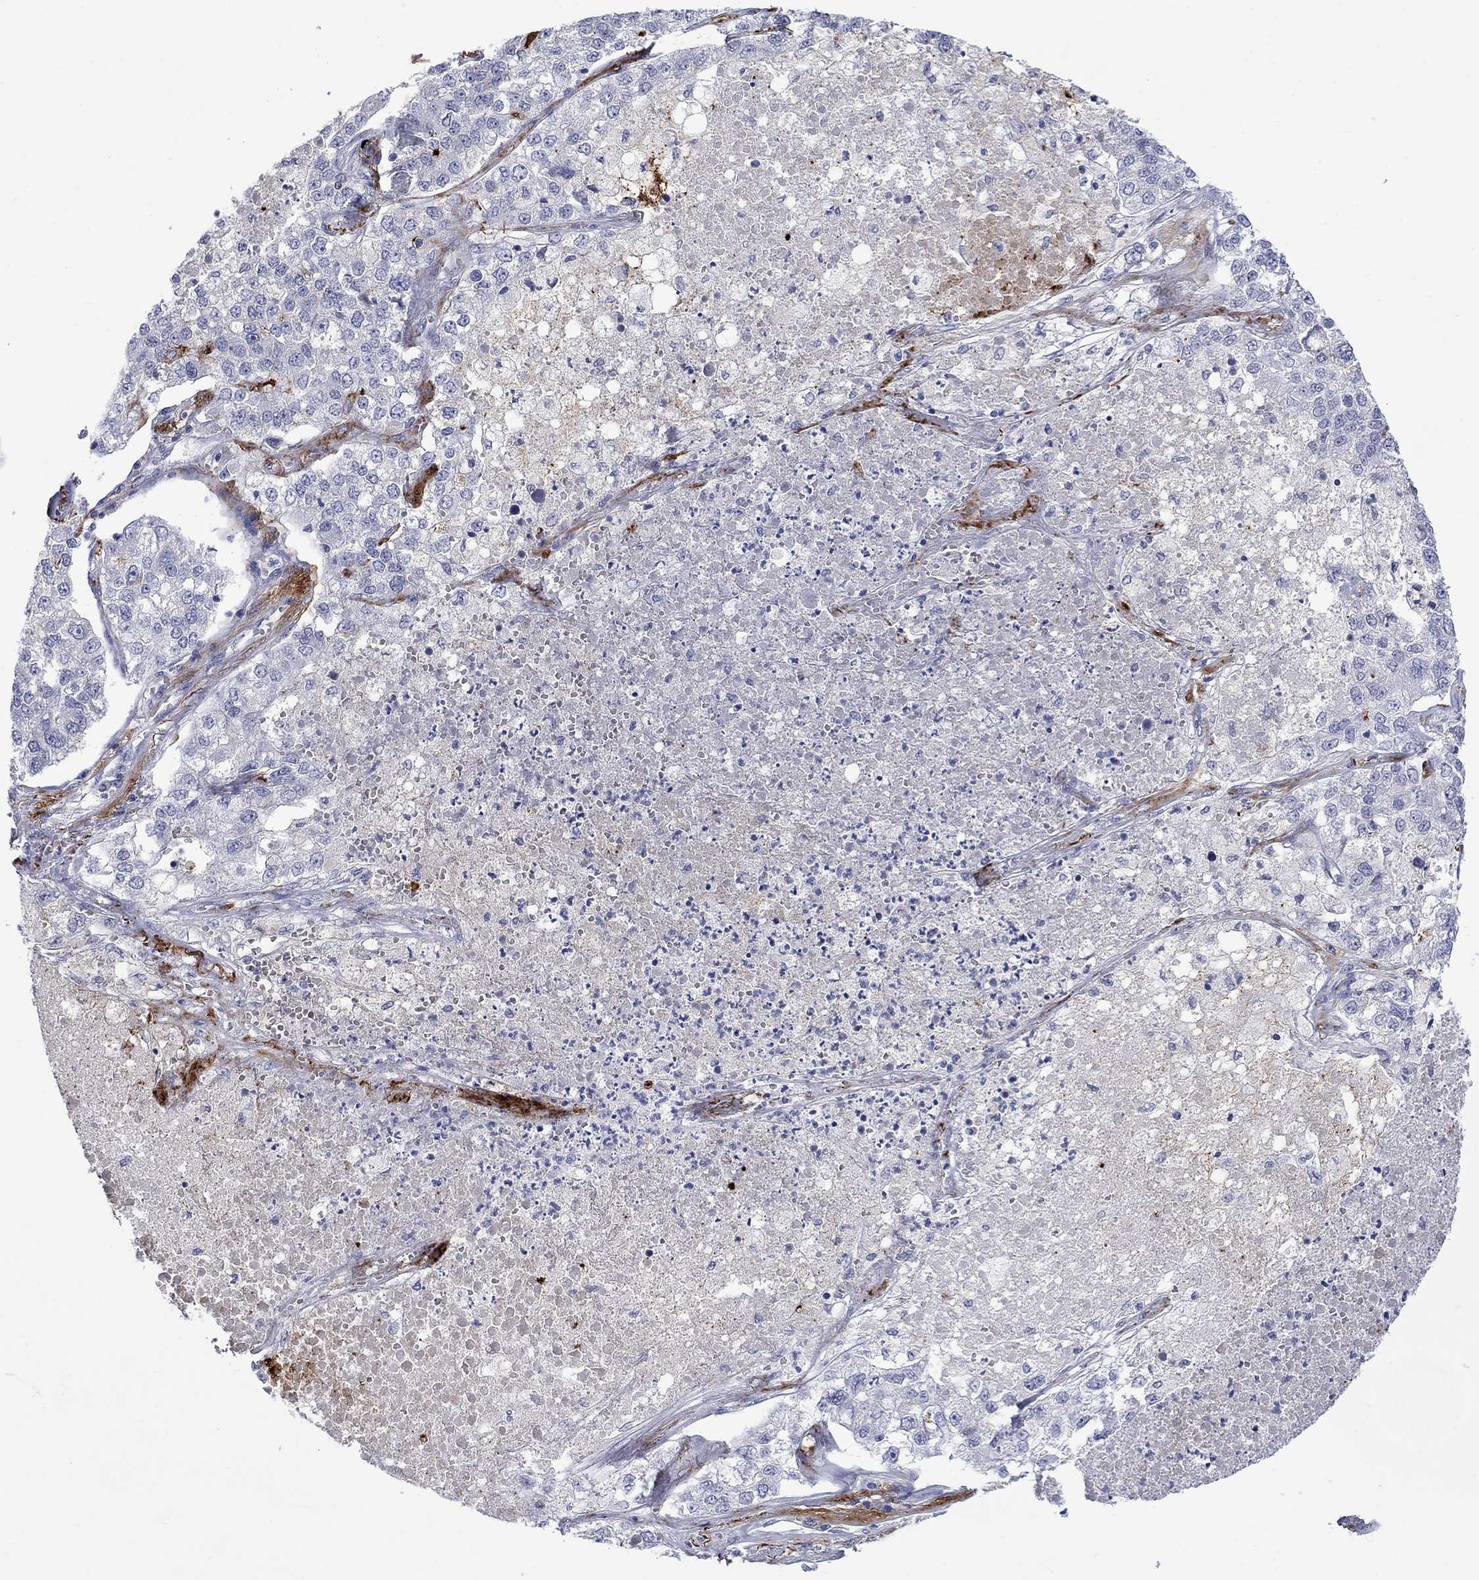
{"staining": {"intensity": "negative", "quantity": "none", "location": "none"}, "tissue": "lung cancer", "cell_type": "Tumor cells", "image_type": "cancer", "snomed": [{"axis": "morphology", "description": "Adenocarcinoma, NOS"}, {"axis": "topography", "description": "Lung"}], "caption": "DAB (3,3'-diaminobenzidine) immunohistochemical staining of lung cancer (adenocarcinoma) shows no significant staining in tumor cells. (DAB immunohistochemistry (IHC) visualized using brightfield microscopy, high magnification).", "gene": "NSMF", "patient": {"sex": "male", "age": 49}}